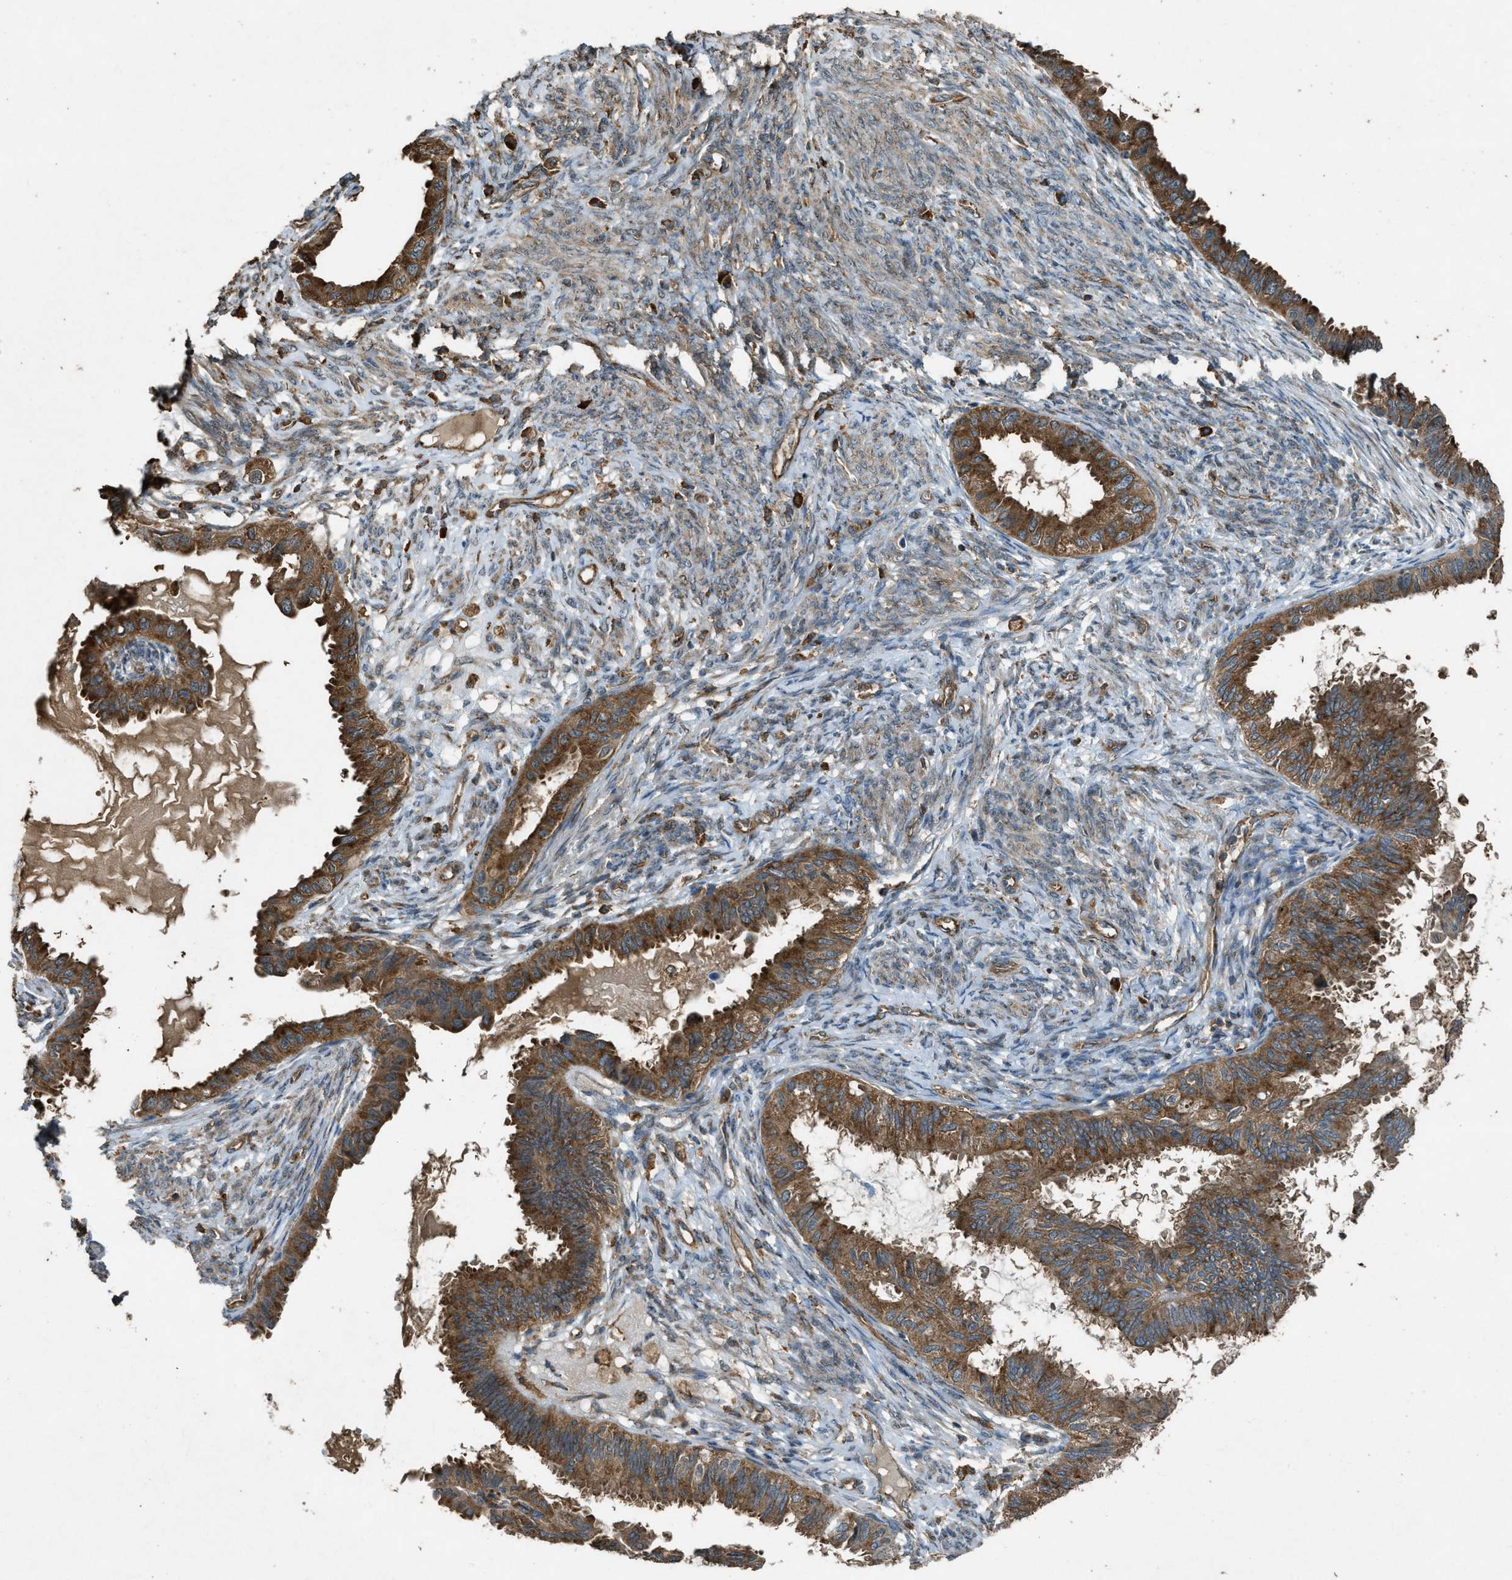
{"staining": {"intensity": "moderate", "quantity": ">75%", "location": "cytoplasmic/membranous"}, "tissue": "cervical cancer", "cell_type": "Tumor cells", "image_type": "cancer", "snomed": [{"axis": "morphology", "description": "Normal tissue, NOS"}, {"axis": "morphology", "description": "Adenocarcinoma, NOS"}, {"axis": "topography", "description": "Cervix"}, {"axis": "topography", "description": "Endometrium"}], "caption": "Tumor cells reveal medium levels of moderate cytoplasmic/membranous positivity in about >75% of cells in human cervical cancer. (Brightfield microscopy of DAB IHC at high magnification).", "gene": "MAP3K8", "patient": {"sex": "female", "age": 86}}